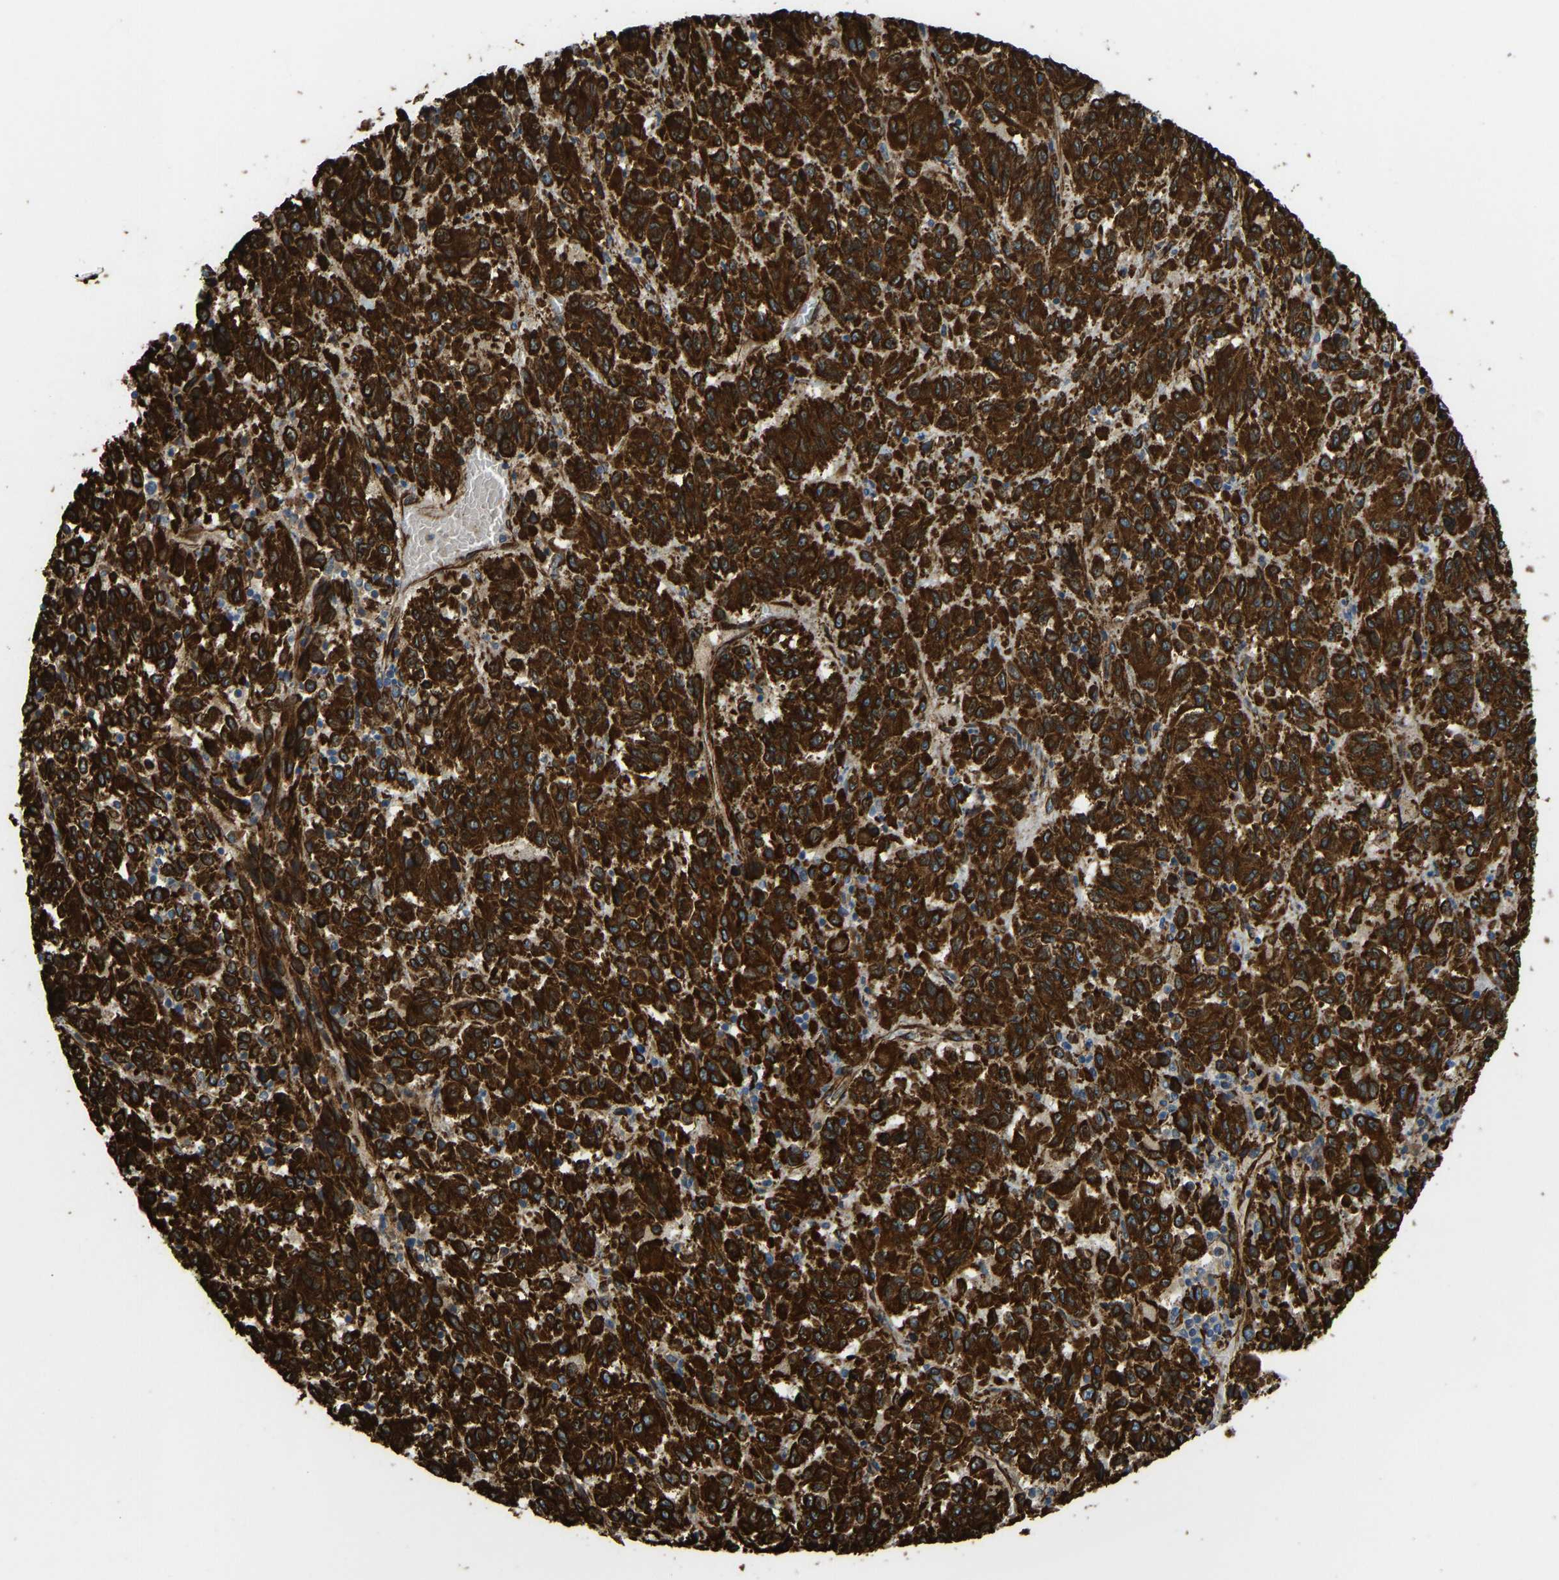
{"staining": {"intensity": "strong", "quantity": ">75%", "location": "cytoplasmic/membranous"}, "tissue": "melanoma", "cell_type": "Tumor cells", "image_type": "cancer", "snomed": [{"axis": "morphology", "description": "Malignant melanoma, Metastatic site"}, {"axis": "topography", "description": "Lung"}], "caption": "Melanoma tissue reveals strong cytoplasmic/membranous positivity in about >75% of tumor cells, visualized by immunohistochemistry.", "gene": "BEX3", "patient": {"sex": "male", "age": 64}}